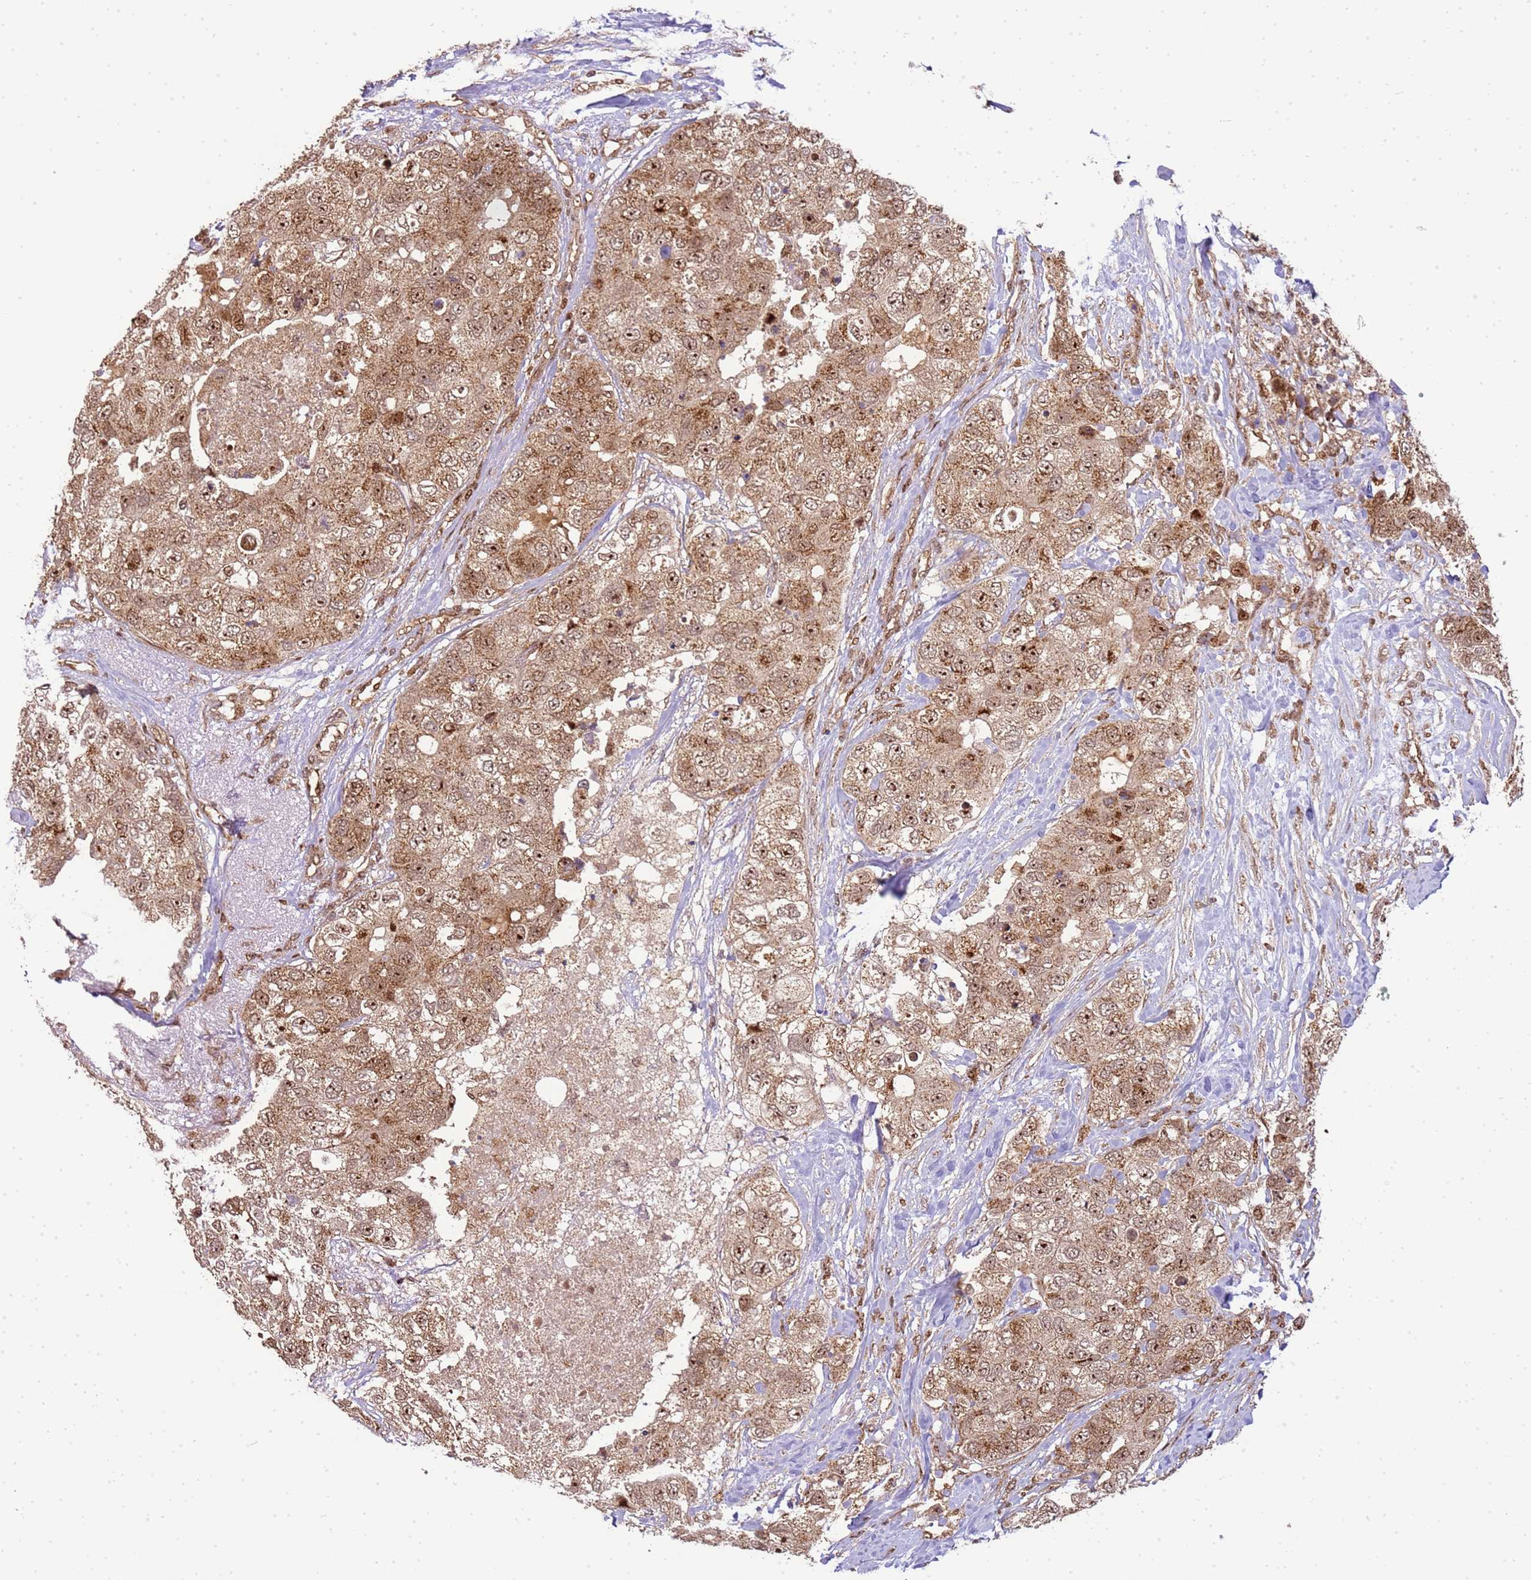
{"staining": {"intensity": "moderate", "quantity": ">75%", "location": "cytoplasmic/membranous,nuclear"}, "tissue": "breast cancer", "cell_type": "Tumor cells", "image_type": "cancer", "snomed": [{"axis": "morphology", "description": "Duct carcinoma"}, {"axis": "topography", "description": "Breast"}], "caption": "A brown stain highlights moderate cytoplasmic/membranous and nuclear expression of a protein in breast cancer tumor cells.", "gene": "PEX14", "patient": {"sex": "female", "age": 62}}